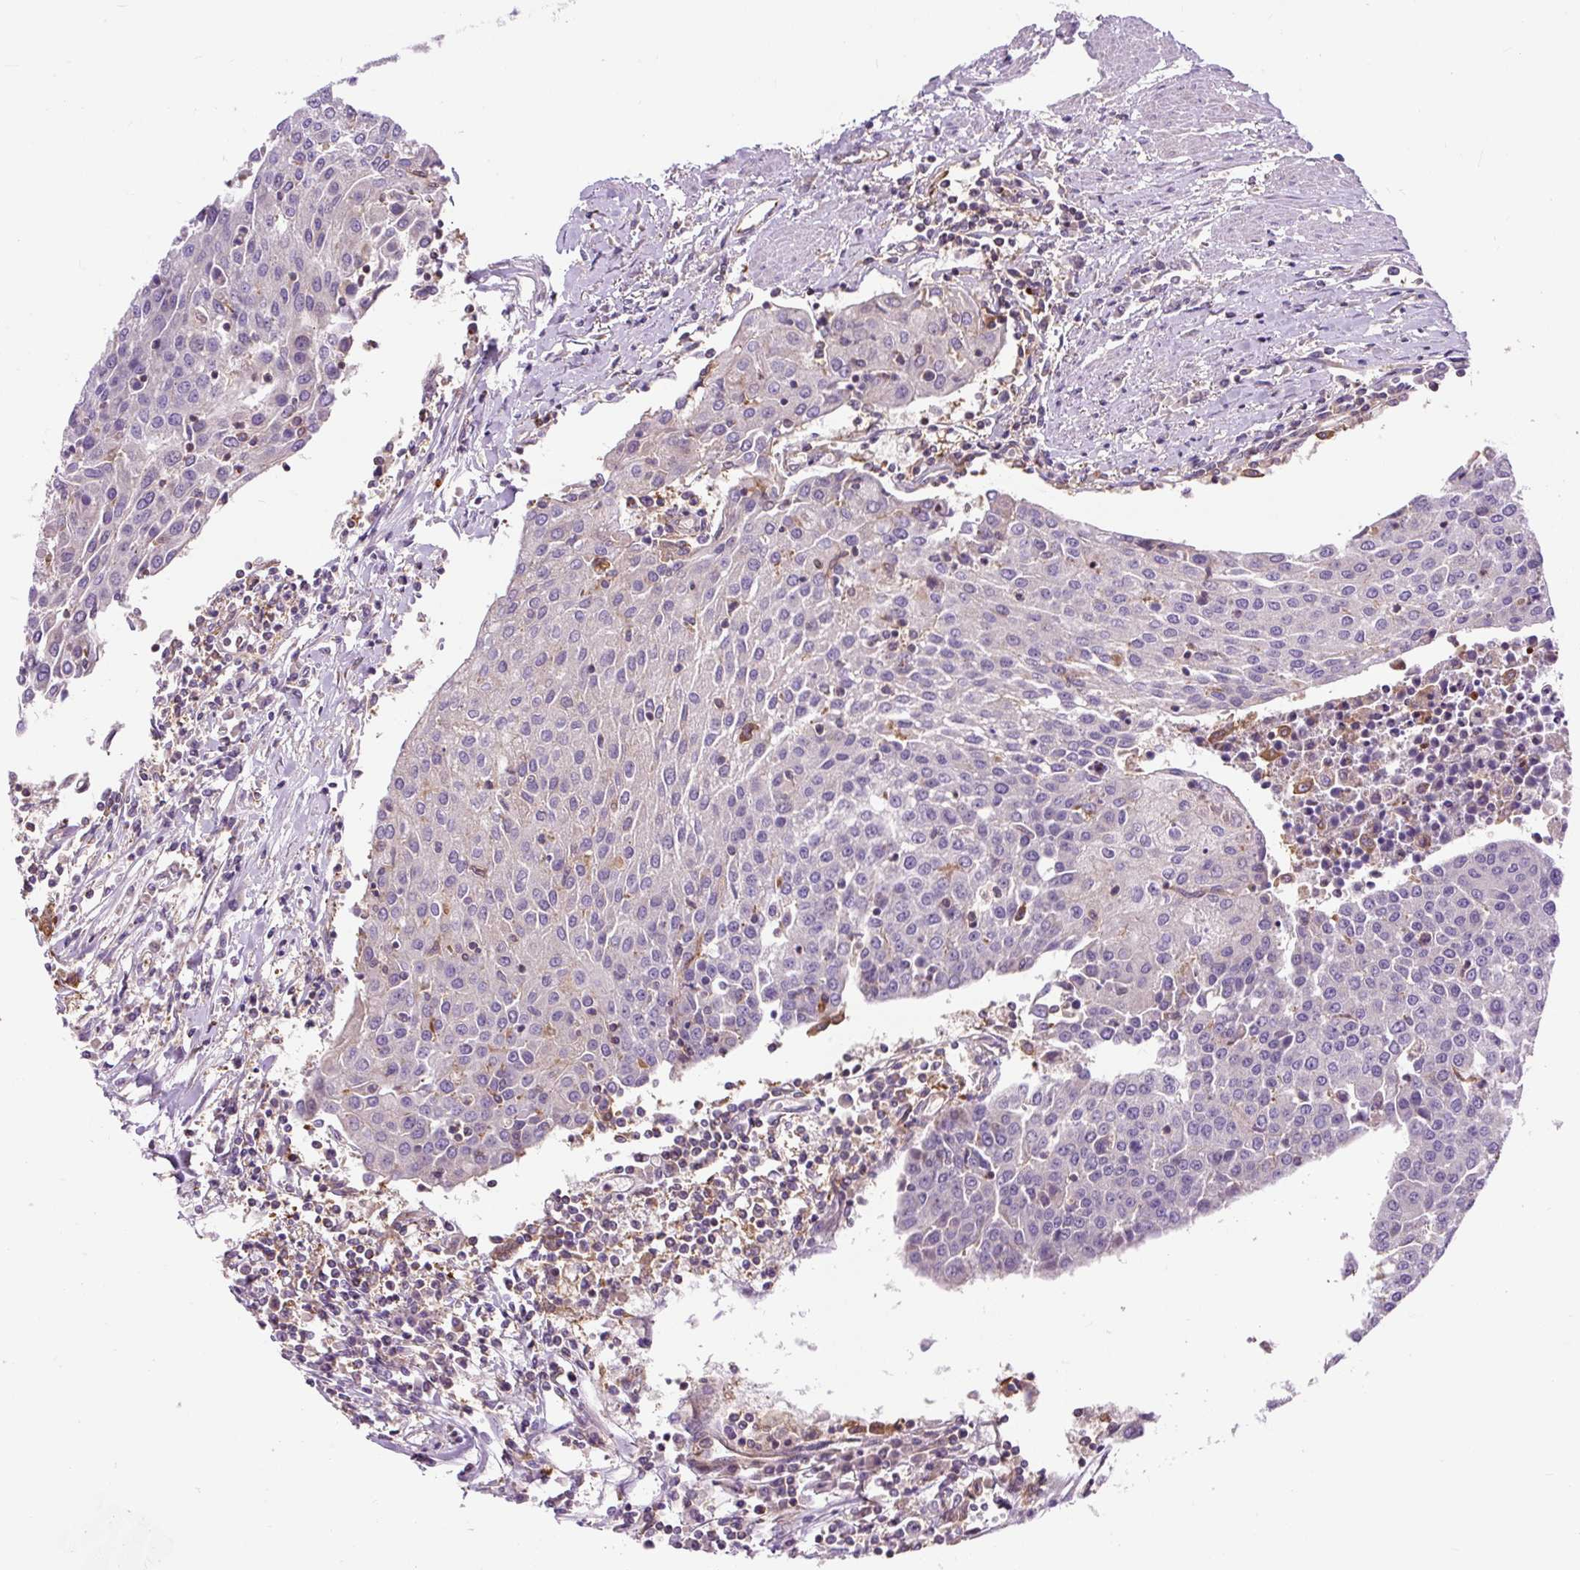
{"staining": {"intensity": "negative", "quantity": "none", "location": "none"}, "tissue": "urothelial cancer", "cell_type": "Tumor cells", "image_type": "cancer", "snomed": [{"axis": "morphology", "description": "Urothelial carcinoma, High grade"}, {"axis": "topography", "description": "Urinary bladder"}], "caption": "There is no significant positivity in tumor cells of urothelial cancer.", "gene": "PCDHGB3", "patient": {"sex": "female", "age": 85}}